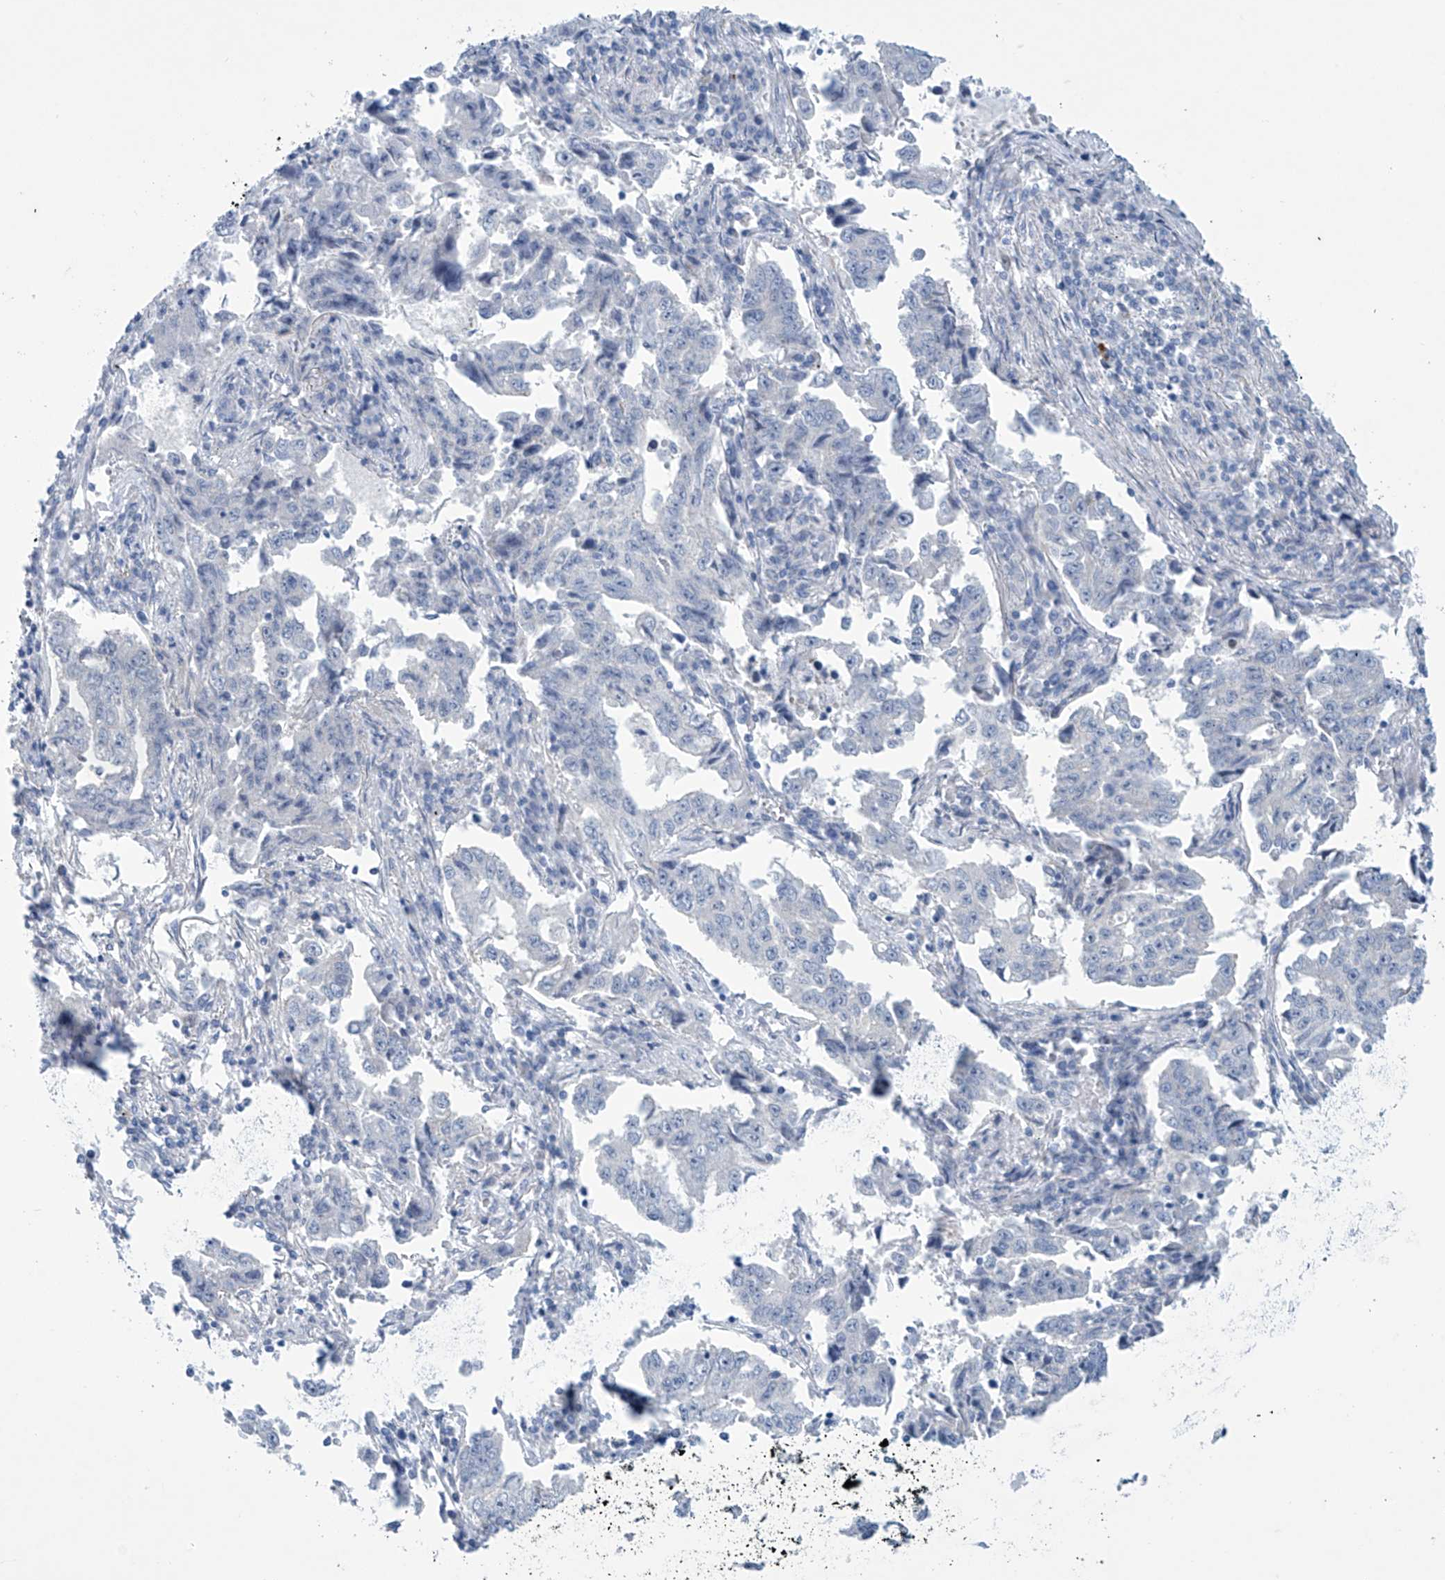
{"staining": {"intensity": "negative", "quantity": "none", "location": "none"}, "tissue": "lung cancer", "cell_type": "Tumor cells", "image_type": "cancer", "snomed": [{"axis": "morphology", "description": "Adenocarcinoma, NOS"}, {"axis": "topography", "description": "Lung"}], "caption": "Immunohistochemical staining of human adenocarcinoma (lung) exhibits no significant positivity in tumor cells.", "gene": "SLC35A5", "patient": {"sex": "female", "age": 51}}